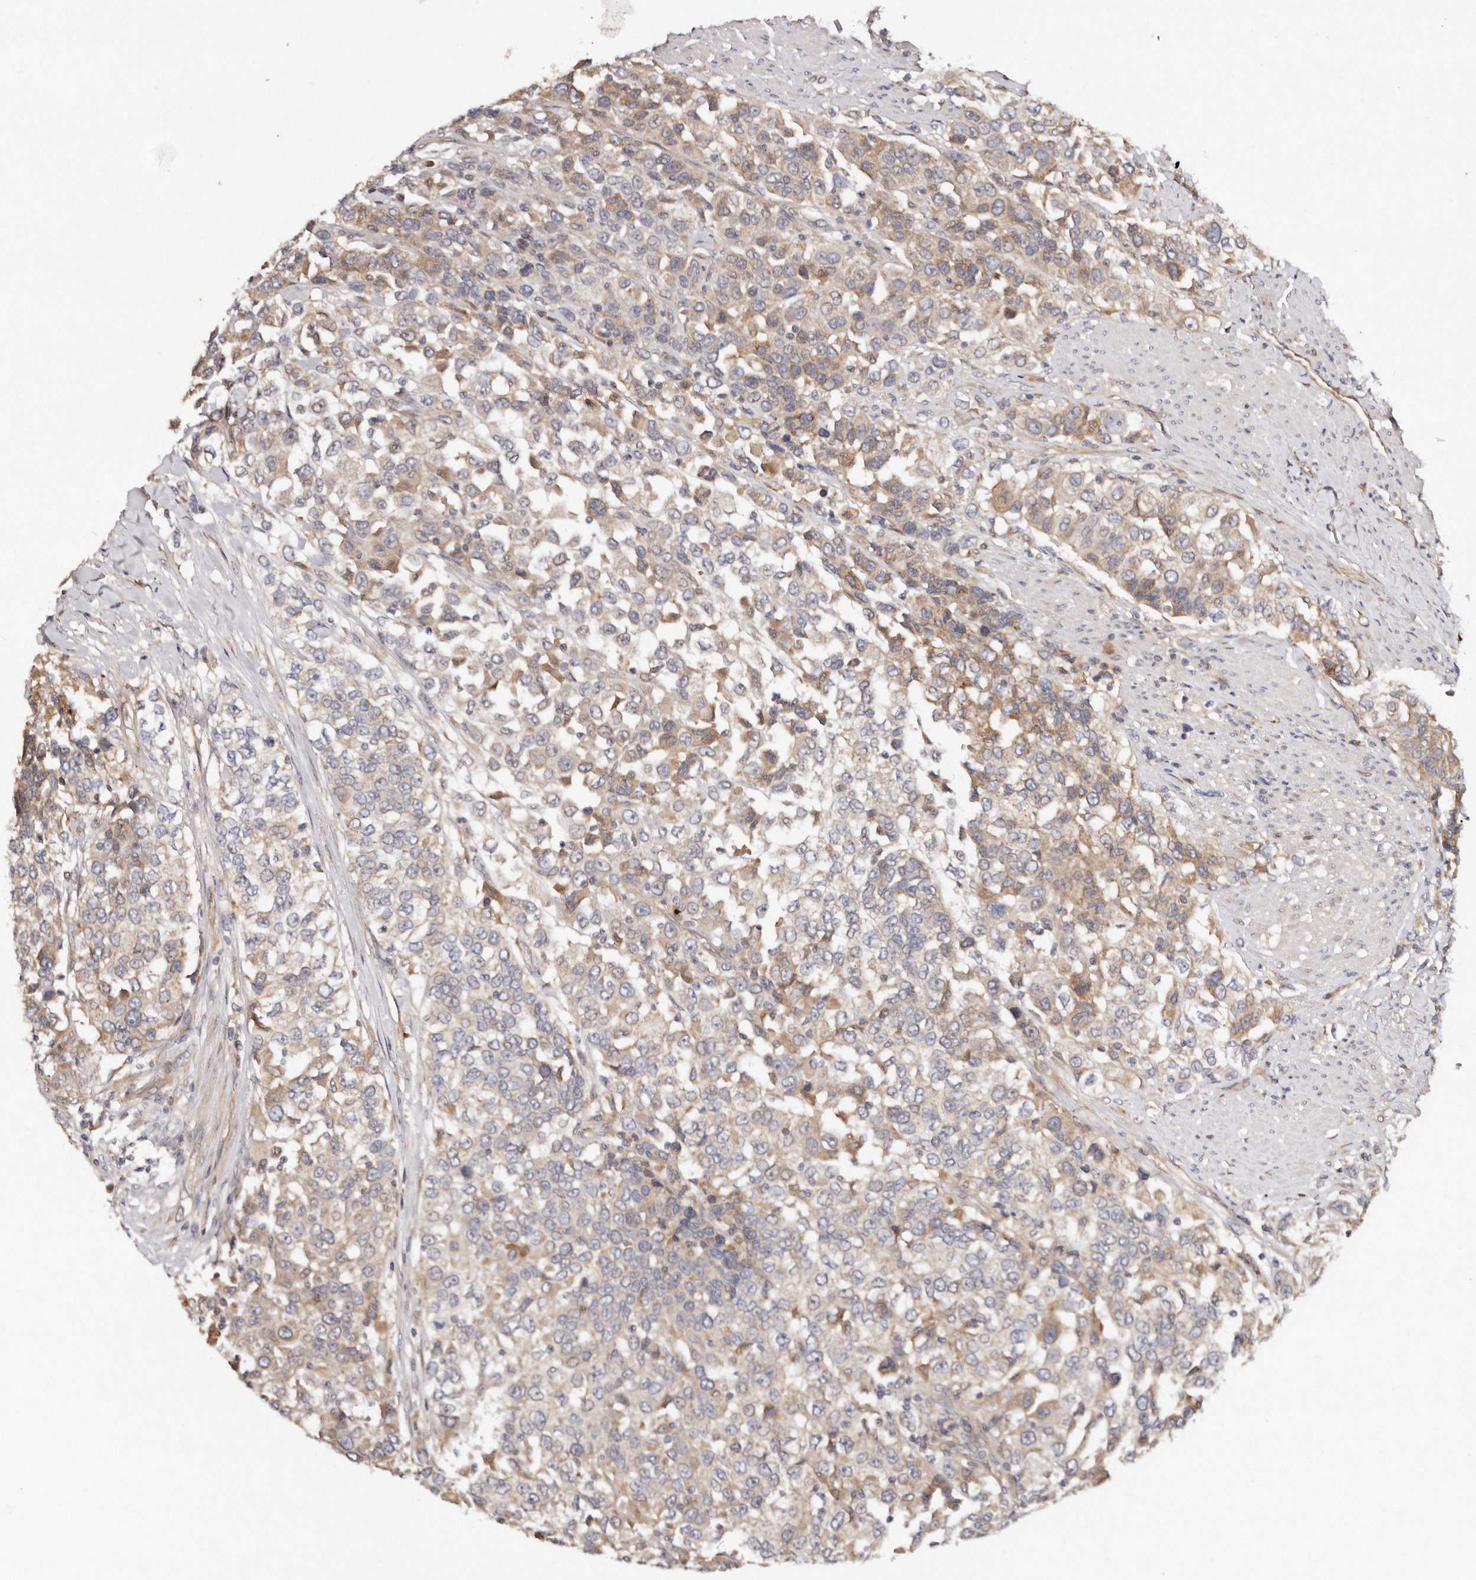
{"staining": {"intensity": "moderate", "quantity": "<25%", "location": "cytoplasmic/membranous"}, "tissue": "urothelial cancer", "cell_type": "Tumor cells", "image_type": "cancer", "snomed": [{"axis": "morphology", "description": "Urothelial carcinoma, High grade"}, {"axis": "topography", "description": "Urinary bladder"}], "caption": "Immunohistochemistry (IHC) of urothelial cancer exhibits low levels of moderate cytoplasmic/membranous staining in about <25% of tumor cells.", "gene": "DACT2", "patient": {"sex": "female", "age": 80}}